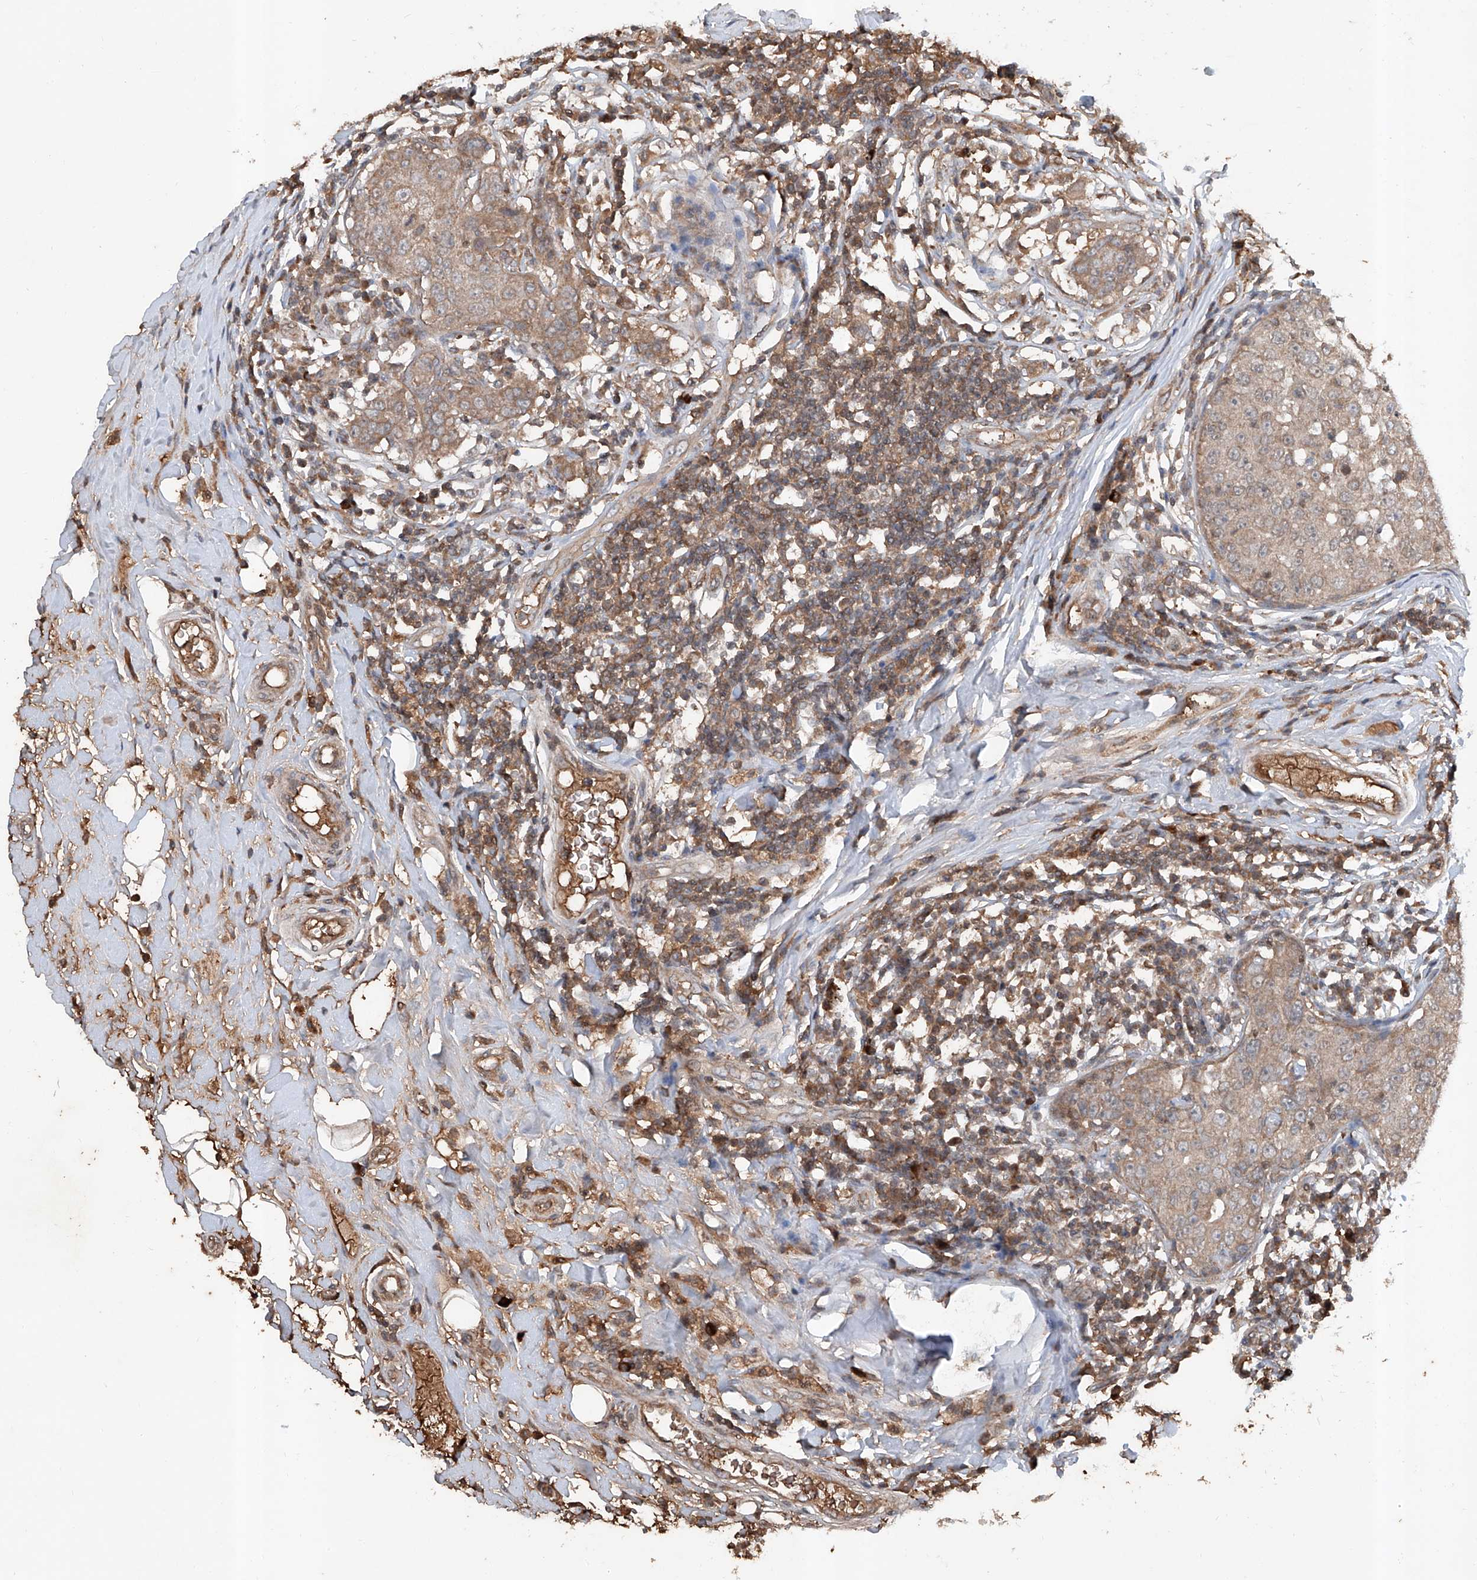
{"staining": {"intensity": "weak", "quantity": ">75%", "location": "cytoplasmic/membranous"}, "tissue": "breast cancer", "cell_type": "Tumor cells", "image_type": "cancer", "snomed": [{"axis": "morphology", "description": "Duct carcinoma"}, {"axis": "topography", "description": "Breast"}], "caption": "Immunohistochemistry (IHC) of breast intraductal carcinoma displays low levels of weak cytoplasmic/membranous expression in about >75% of tumor cells.", "gene": "ADAM23", "patient": {"sex": "female", "age": 27}}